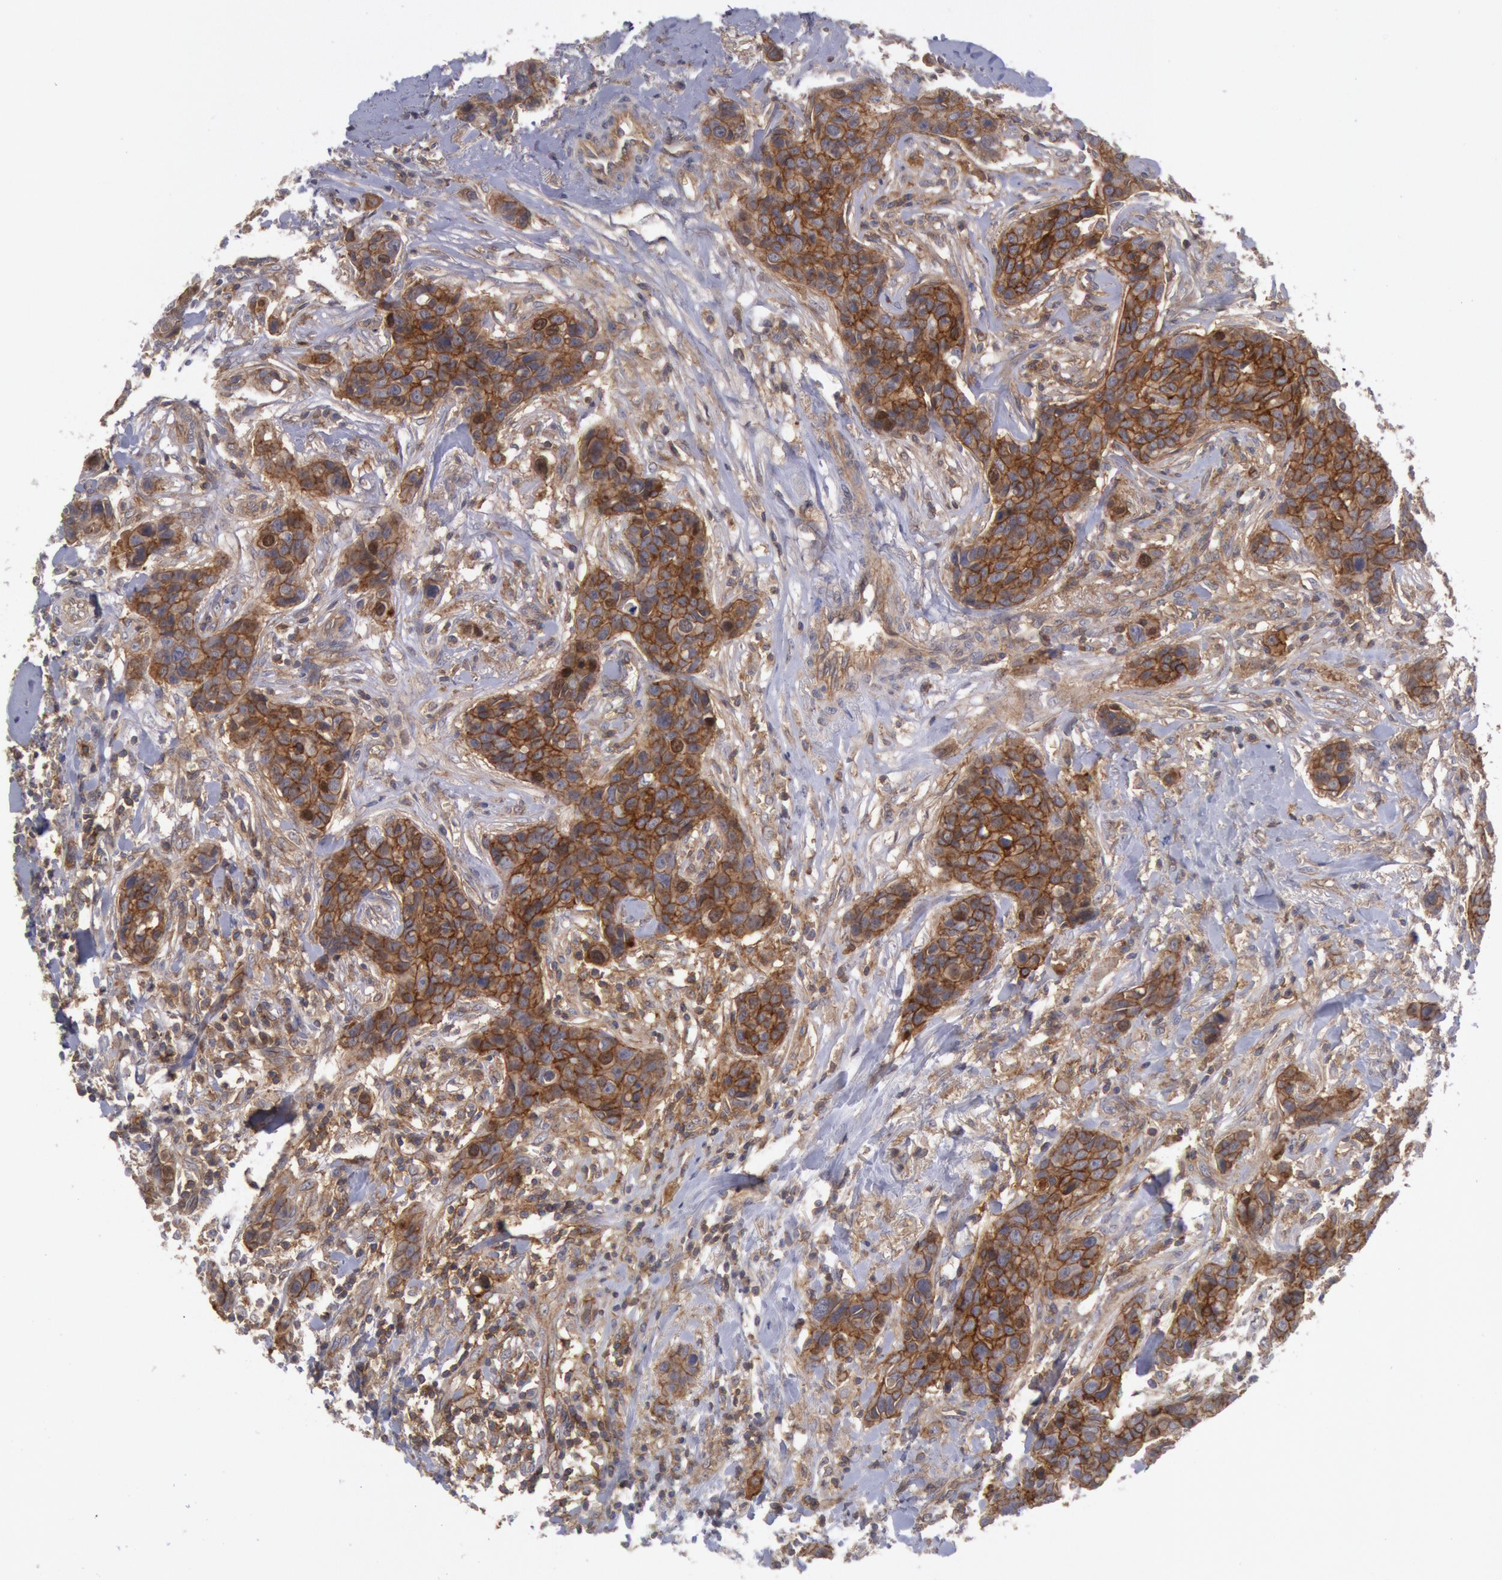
{"staining": {"intensity": "strong", "quantity": ">75%", "location": "cytoplasmic/membranous"}, "tissue": "breast cancer", "cell_type": "Tumor cells", "image_type": "cancer", "snomed": [{"axis": "morphology", "description": "Duct carcinoma"}, {"axis": "topography", "description": "Breast"}], "caption": "IHC micrograph of neoplastic tissue: human breast invasive ductal carcinoma stained using immunohistochemistry (IHC) exhibits high levels of strong protein expression localized specifically in the cytoplasmic/membranous of tumor cells, appearing as a cytoplasmic/membranous brown color.", "gene": "STX4", "patient": {"sex": "female", "age": 91}}